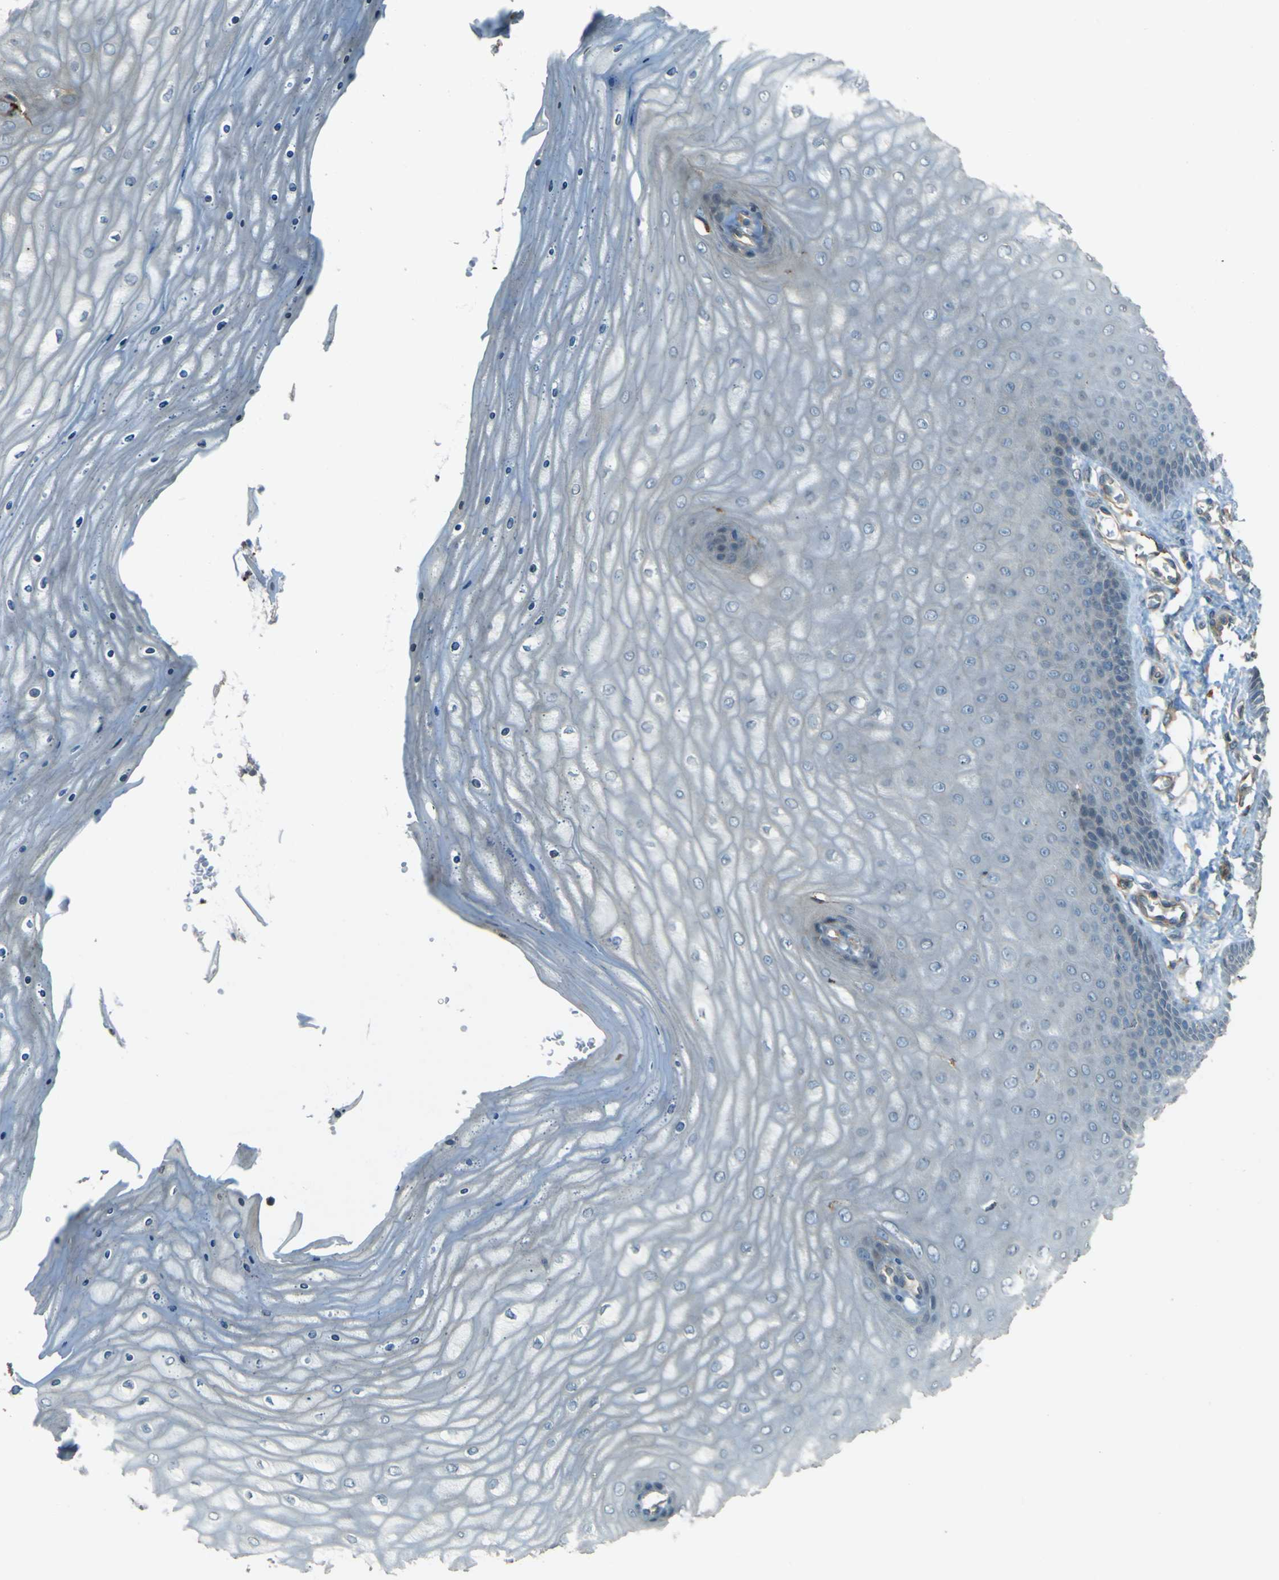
{"staining": {"intensity": "moderate", "quantity": "25%-75%", "location": "cytoplasmic/membranous"}, "tissue": "cervix", "cell_type": "Glandular cells", "image_type": "normal", "snomed": [{"axis": "morphology", "description": "Normal tissue, NOS"}, {"axis": "topography", "description": "Cervix"}], "caption": "Cervix stained with DAB (3,3'-diaminobenzidine) IHC shows medium levels of moderate cytoplasmic/membranous positivity in approximately 25%-75% of glandular cells.", "gene": "NEXN", "patient": {"sex": "female", "age": 55}}